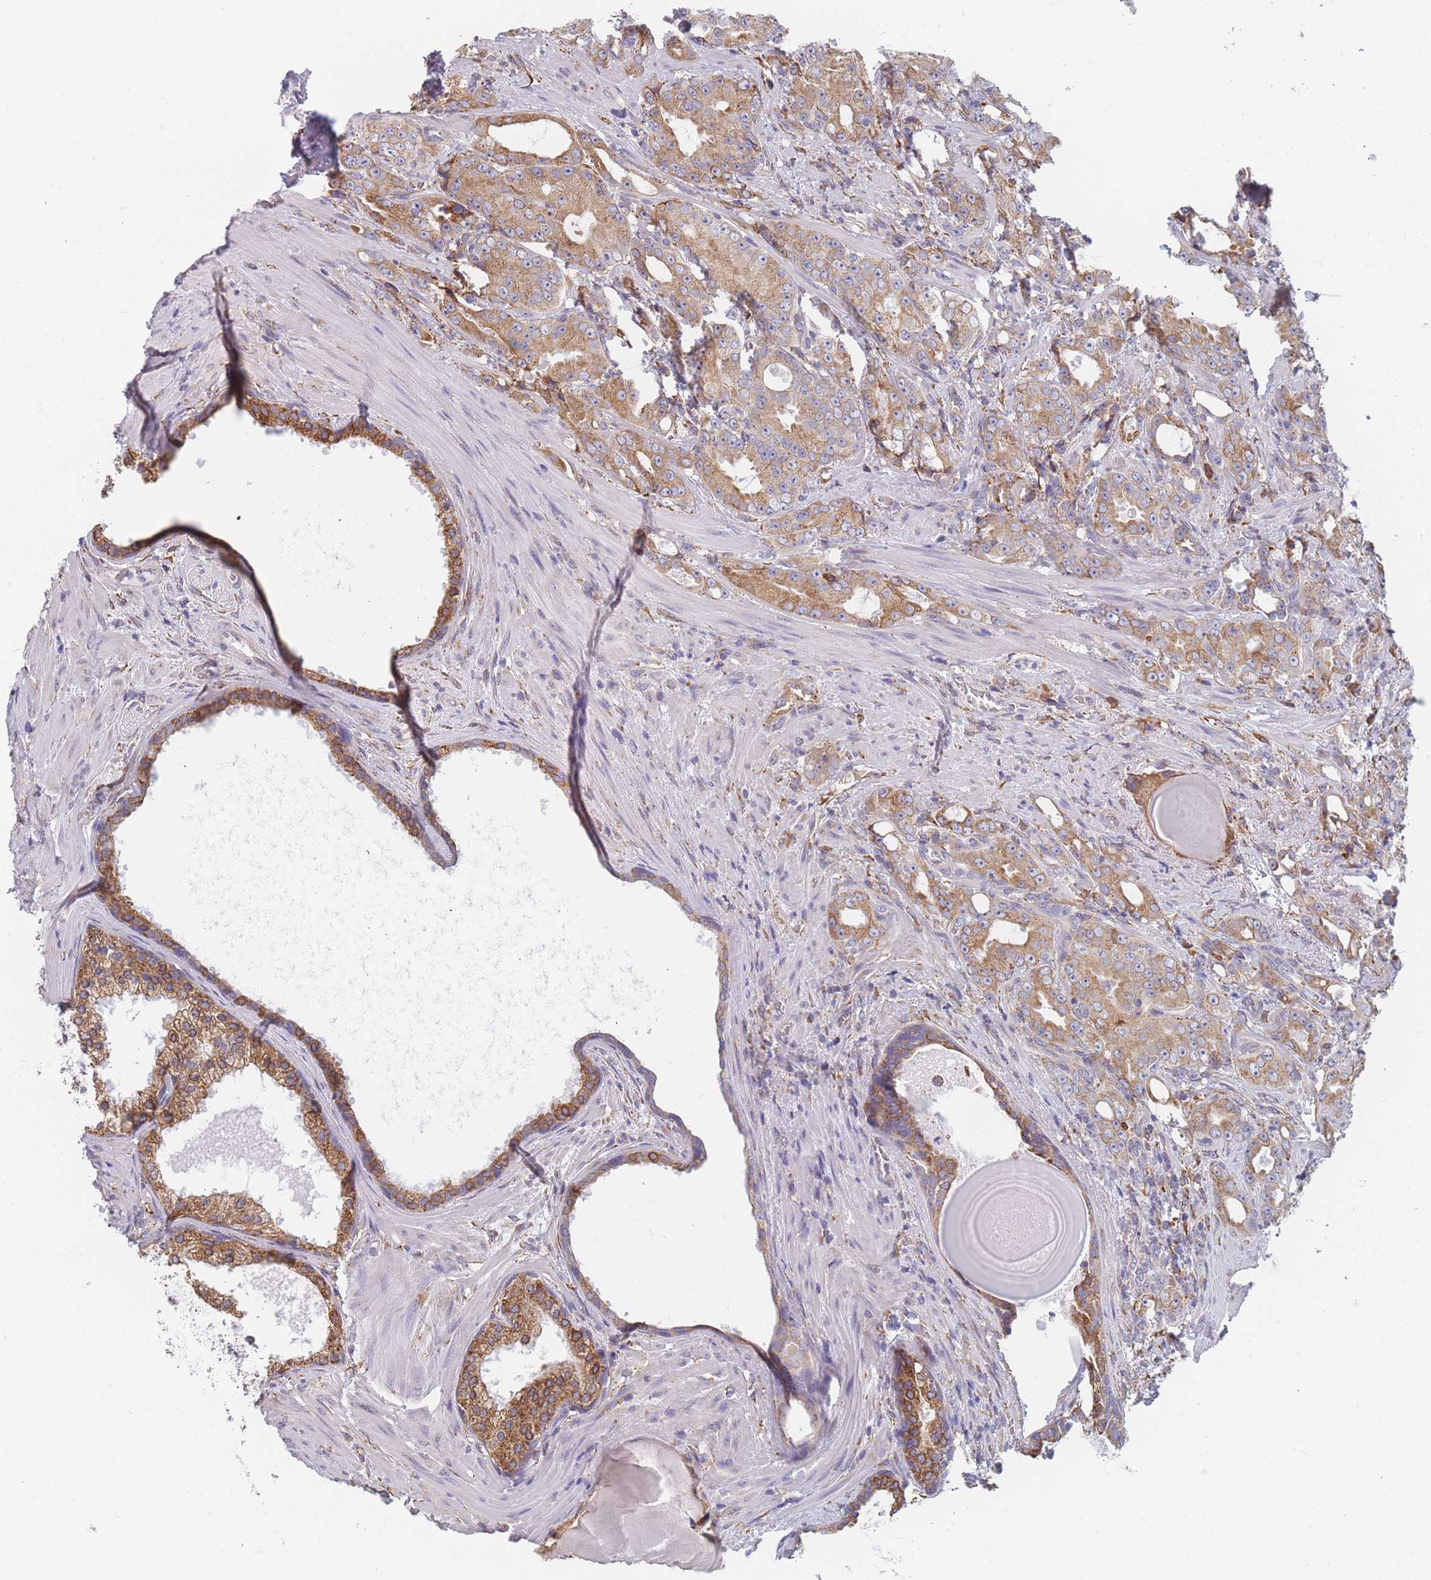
{"staining": {"intensity": "moderate", "quantity": ">75%", "location": "cytoplasmic/membranous"}, "tissue": "prostate cancer", "cell_type": "Tumor cells", "image_type": "cancer", "snomed": [{"axis": "morphology", "description": "Adenocarcinoma, High grade"}, {"axis": "topography", "description": "Prostate"}], "caption": "Immunohistochemical staining of human high-grade adenocarcinoma (prostate) displays medium levels of moderate cytoplasmic/membranous protein positivity in about >75% of tumor cells. (Brightfield microscopy of DAB IHC at high magnification).", "gene": "OR7C2", "patient": {"sex": "male", "age": 69}}